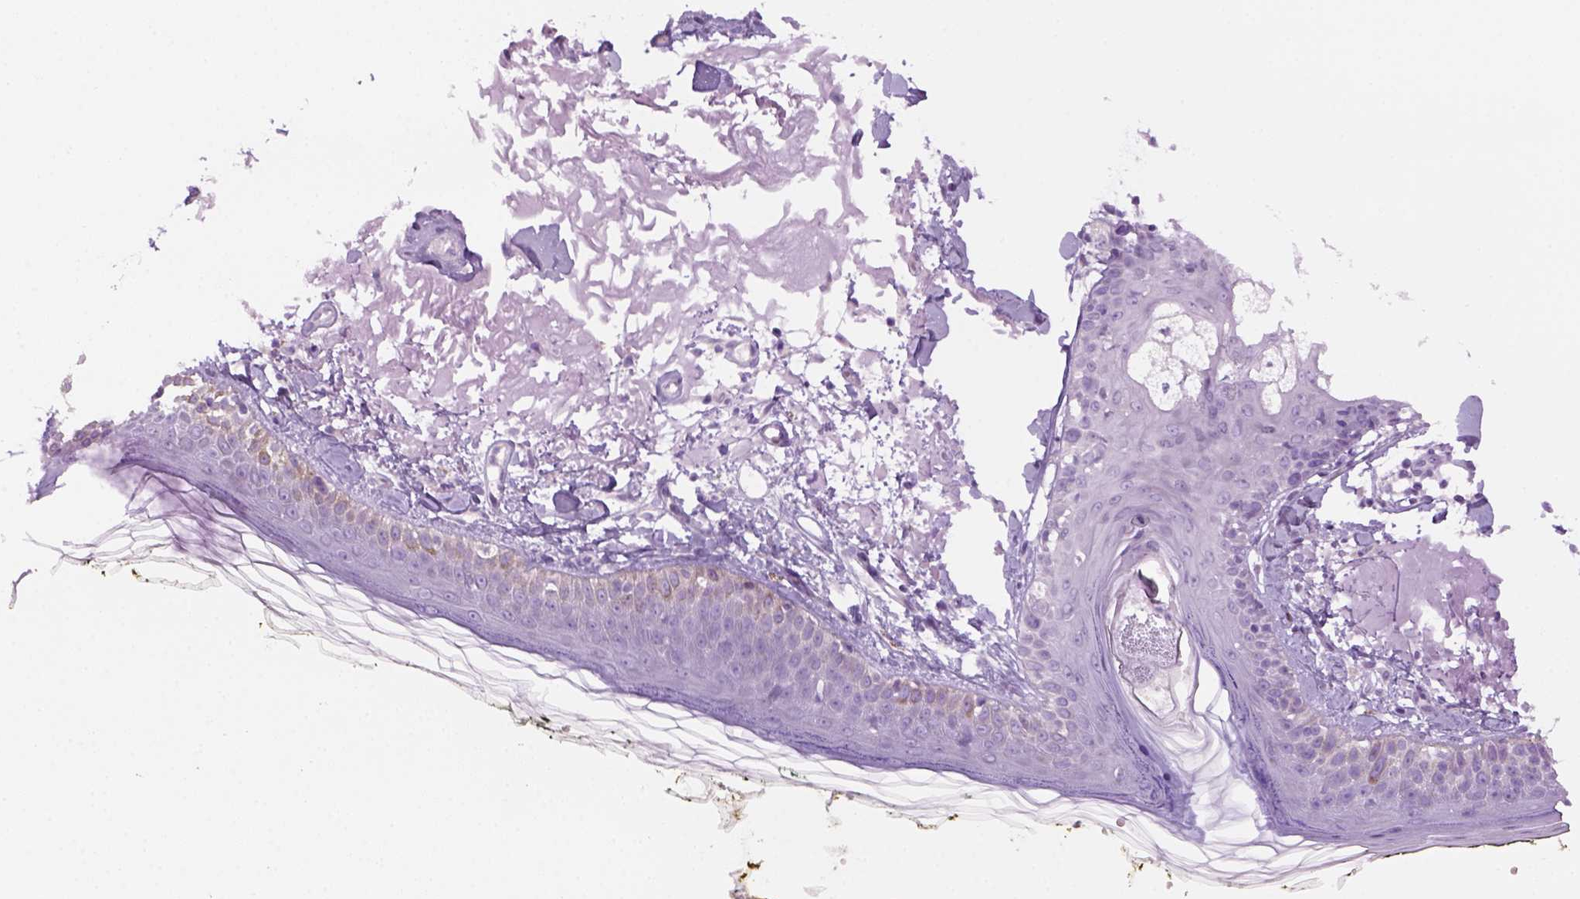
{"staining": {"intensity": "negative", "quantity": "none", "location": "none"}, "tissue": "skin", "cell_type": "Fibroblasts", "image_type": "normal", "snomed": [{"axis": "morphology", "description": "Normal tissue, NOS"}, {"axis": "topography", "description": "Skin"}], "caption": "IHC image of unremarkable human skin stained for a protein (brown), which shows no staining in fibroblasts.", "gene": "DNAH11", "patient": {"sex": "male", "age": 76}}